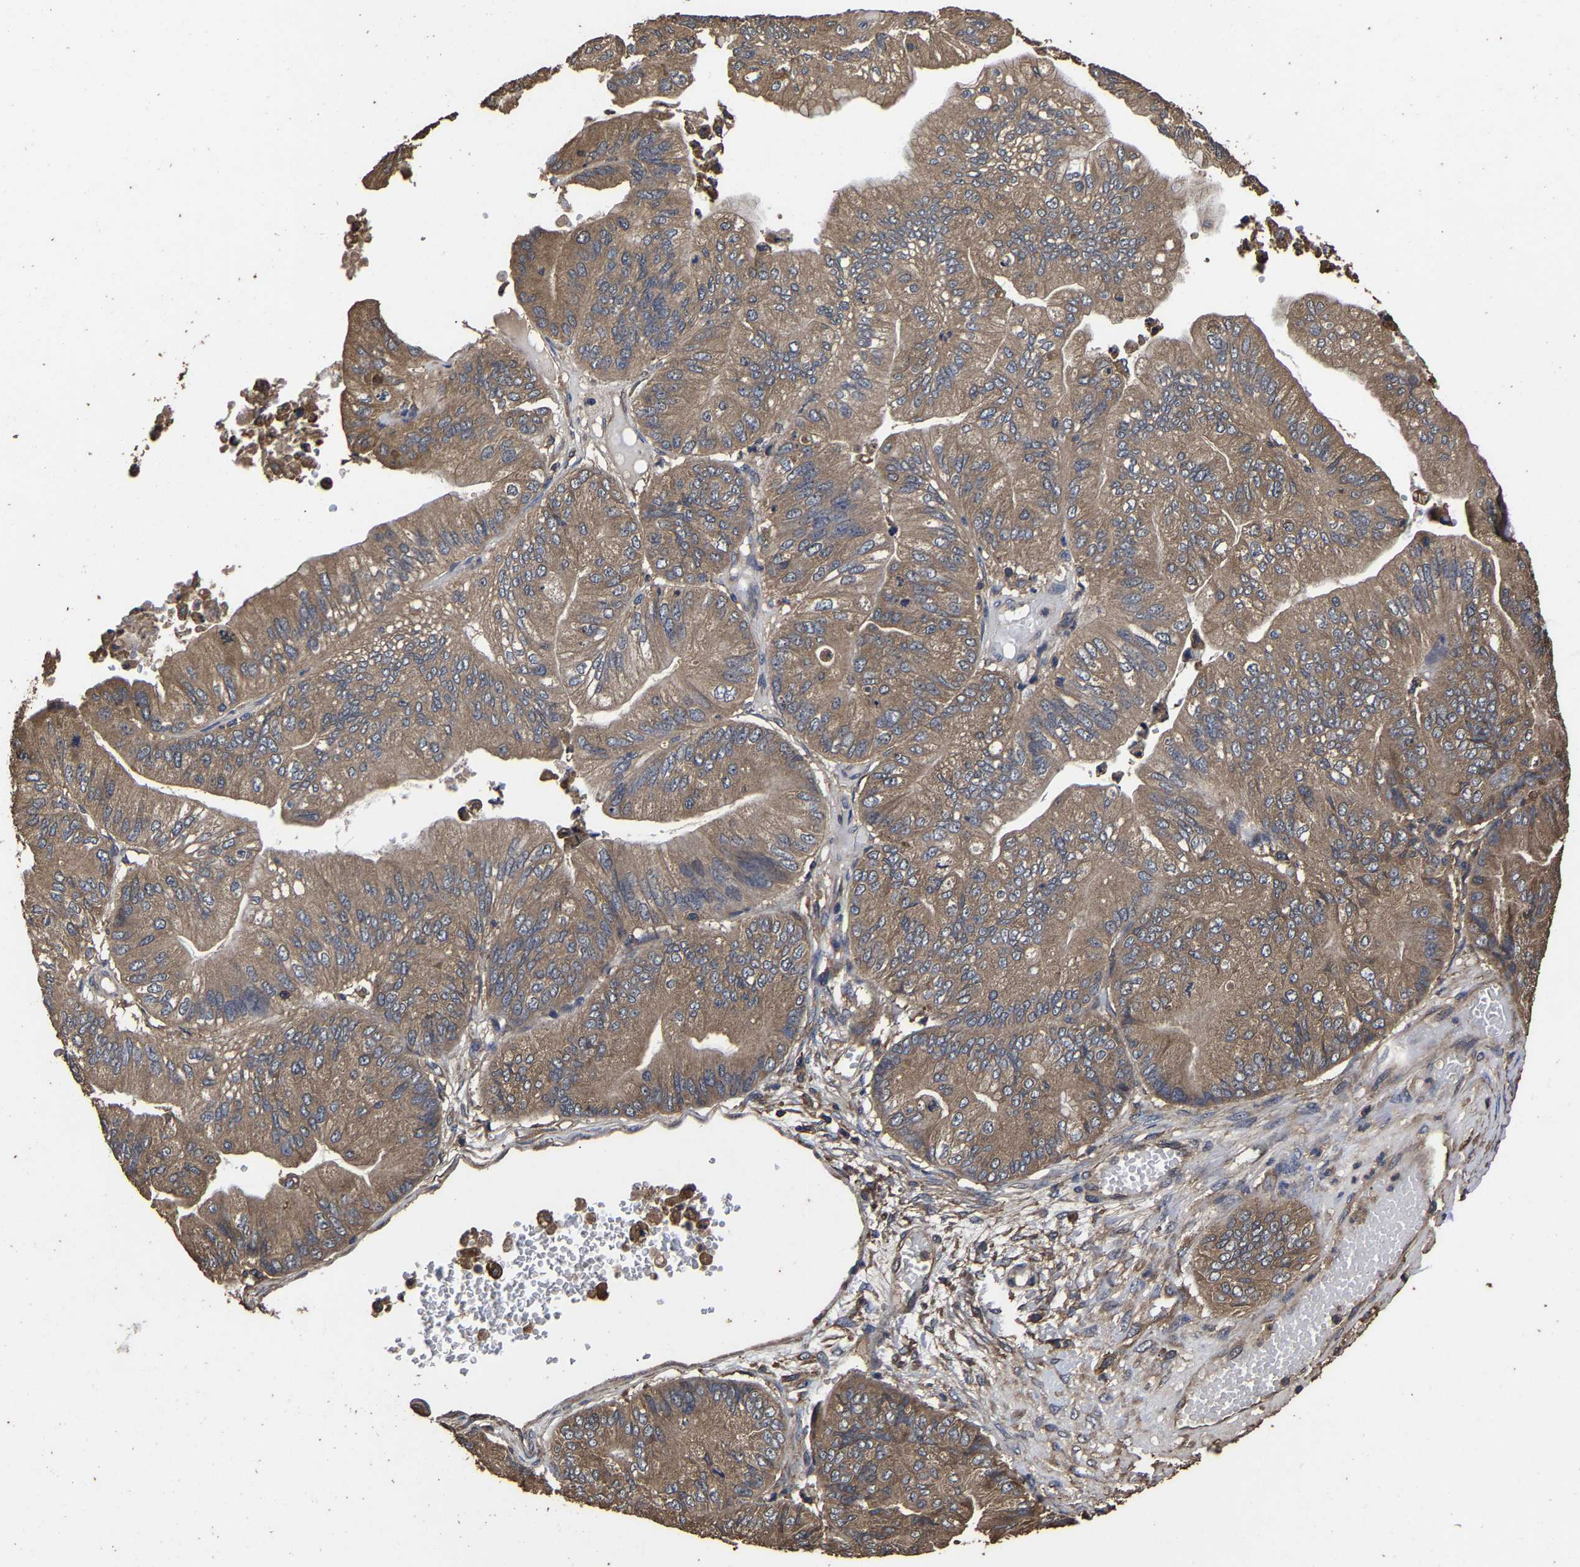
{"staining": {"intensity": "moderate", "quantity": ">75%", "location": "cytoplasmic/membranous"}, "tissue": "ovarian cancer", "cell_type": "Tumor cells", "image_type": "cancer", "snomed": [{"axis": "morphology", "description": "Cystadenocarcinoma, mucinous, NOS"}, {"axis": "topography", "description": "Ovary"}], "caption": "High-magnification brightfield microscopy of ovarian cancer (mucinous cystadenocarcinoma) stained with DAB (3,3'-diaminobenzidine) (brown) and counterstained with hematoxylin (blue). tumor cells exhibit moderate cytoplasmic/membranous staining is present in approximately>75% of cells.", "gene": "ITCH", "patient": {"sex": "female", "age": 61}}